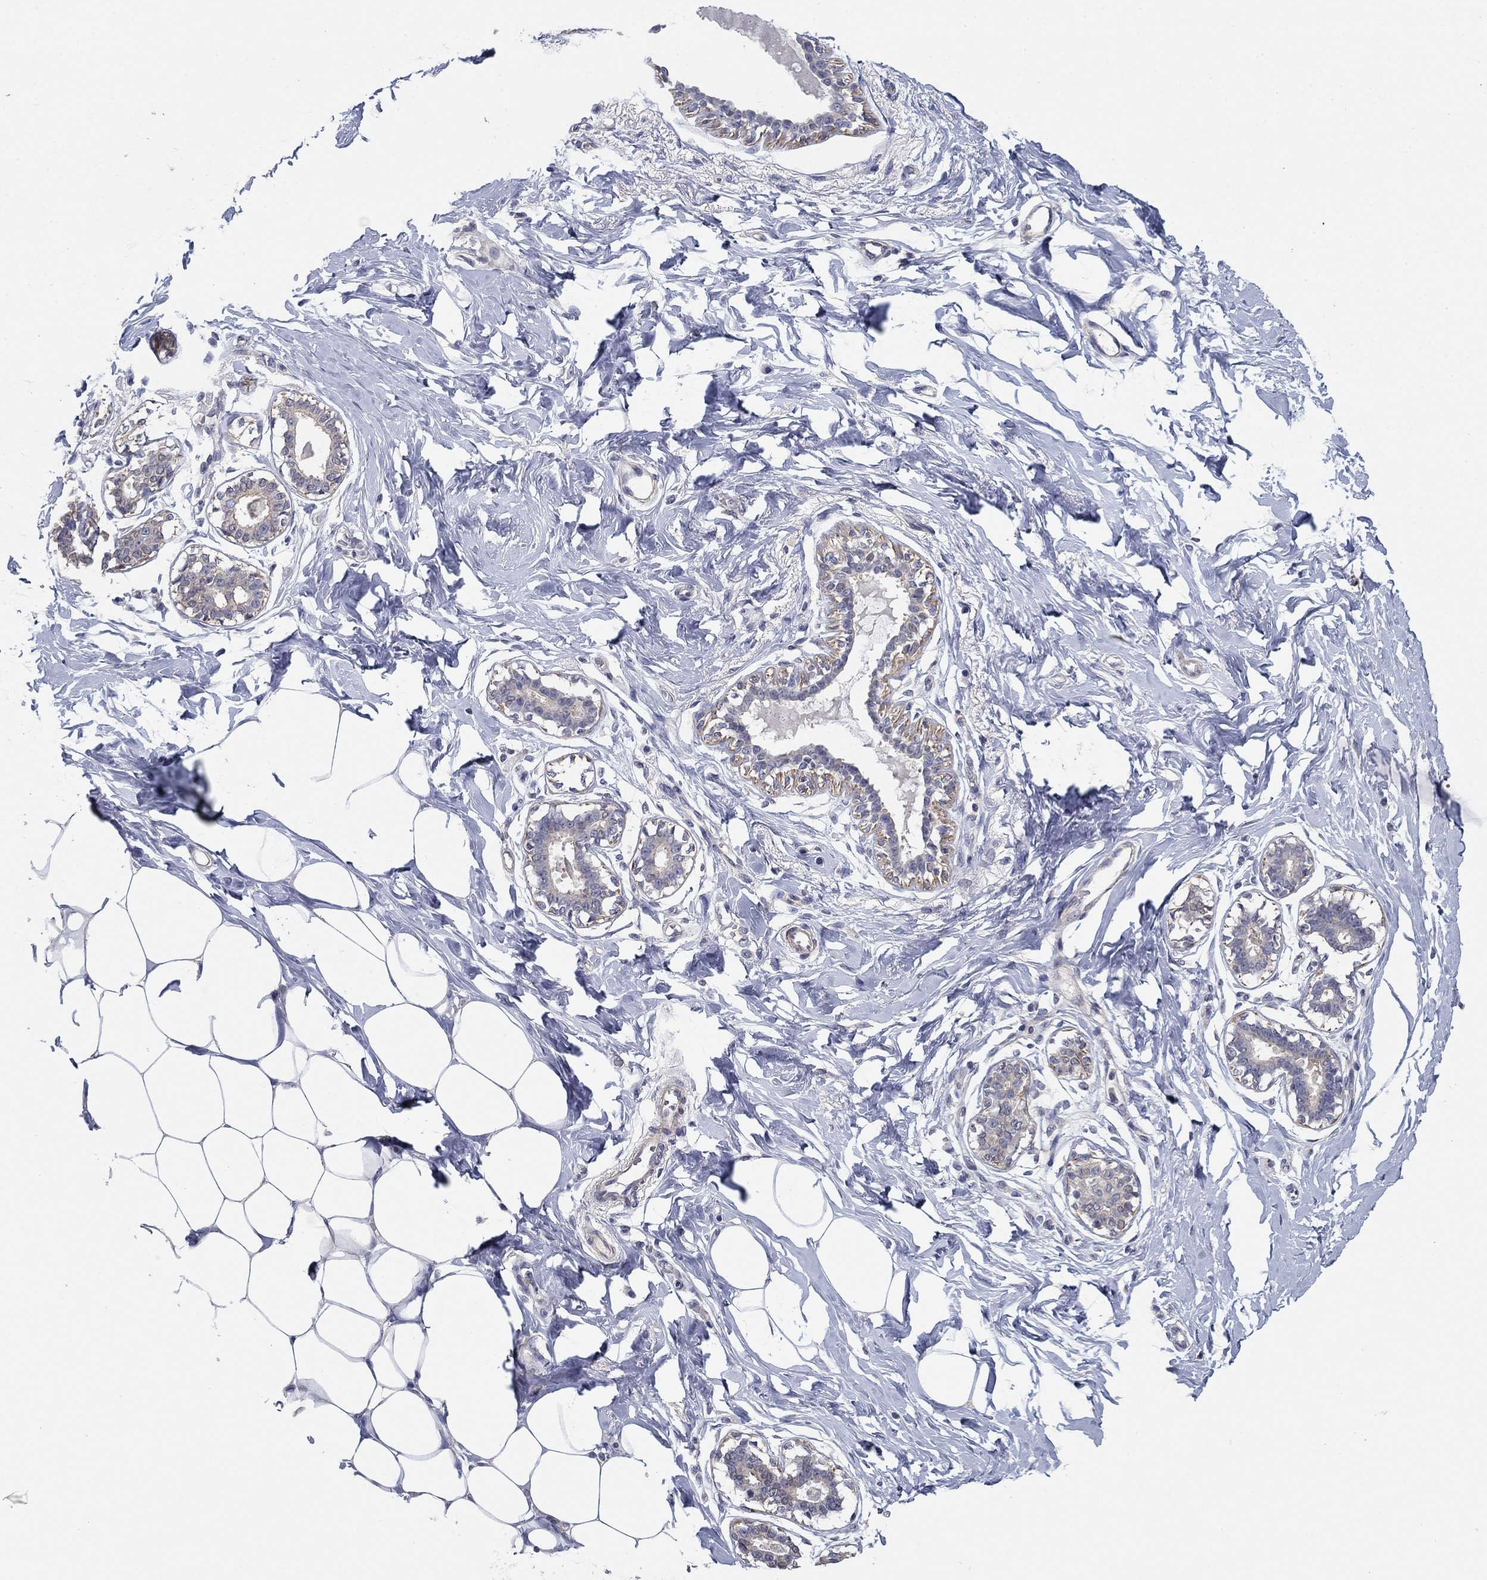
{"staining": {"intensity": "negative", "quantity": "none", "location": "none"}, "tissue": "breast", "cell_type": "Adipocytes", "image_type": "normal", "snomed": [{"axis": "morphology", "description": "Normal tissue, NOS"}, {"axis": "morphology", "description": "Lobular carcinoma, in situ"}, {"axis": "topography", "description": "Breast"}], "caption": "A histopathology image of breast stained for a protein reveals no brown staining in adipocytes.", "gene": "GRK7", "patient": {"sex": "female", "age": 35}}